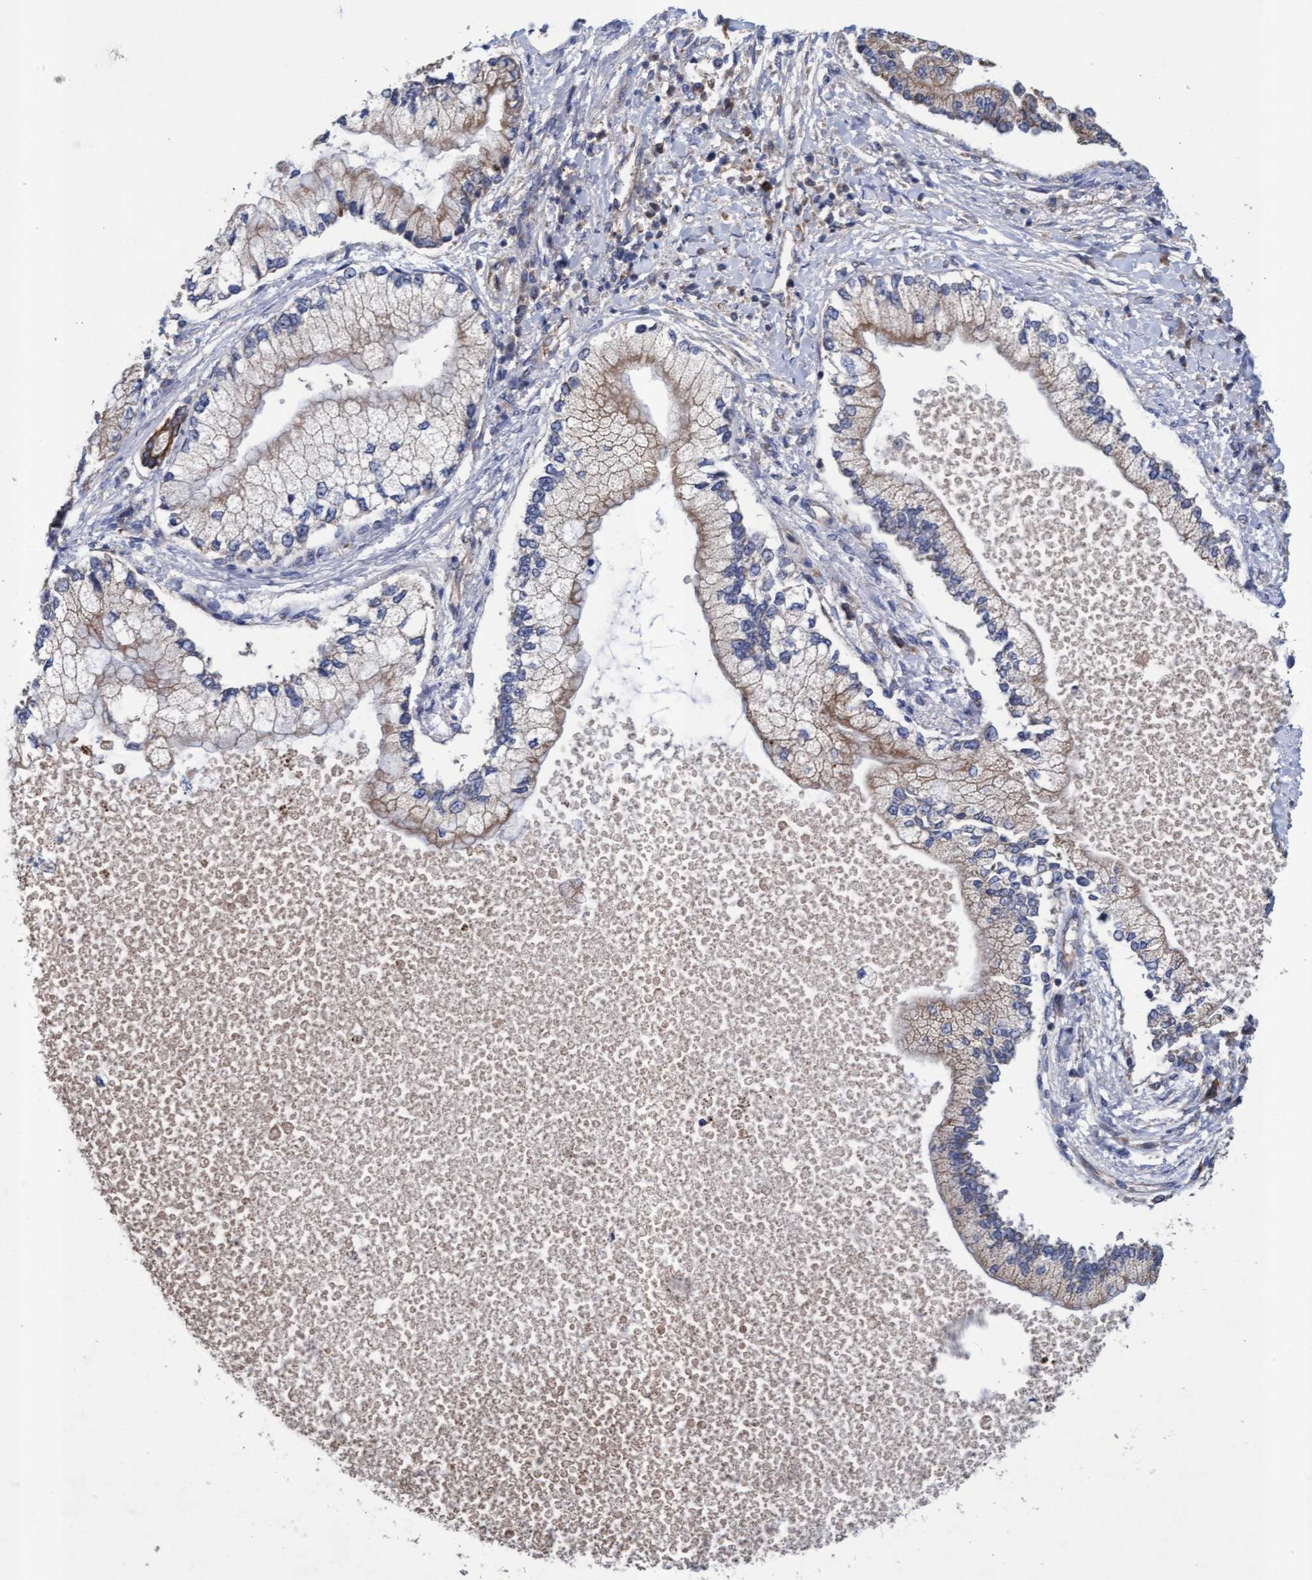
{"staining": {"intensity": "weak", "quantity": ">75%", "location": "cytoplasmic/membranous"}, "tissue": "liver cancer", "cell_type": "Tumor cells", "image_type": "cancer", "snomed": [{"axis": "morphology", "description": "Cholangiocarcinoma"}, {"axis": "topography", "description": "Liver"}], "caption": "Liver cholangiocarcinoma stained for a protein (brown) shows weak cytoplasmic/membranous positive positivity in about >75% of tumor cells.", "gene": "MRPL38", "patient": {"sex": "male", "age": 50}}